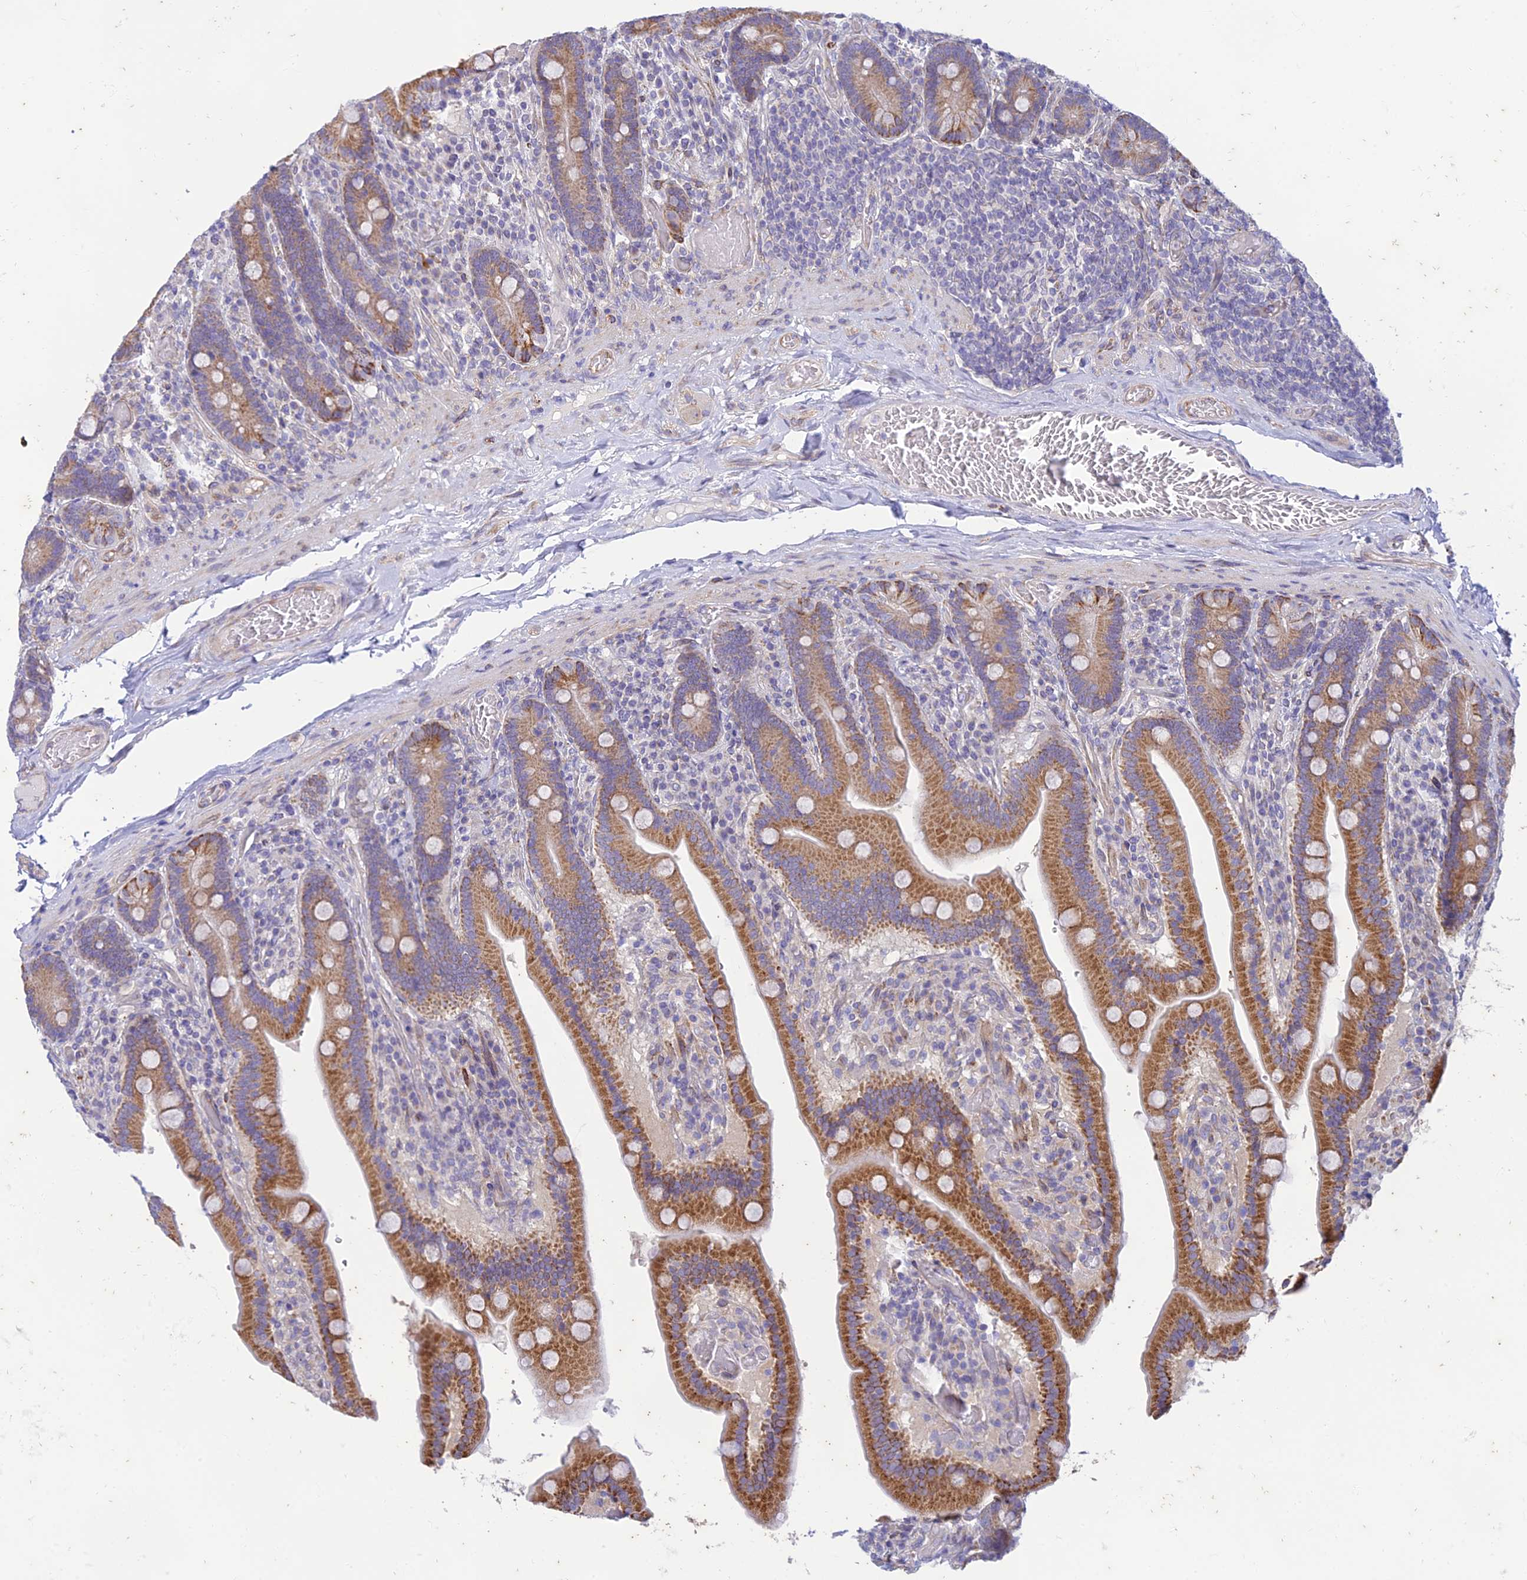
{"staining": {"intensity": "strong", "quantity": ">75%", "location": "cytoplasmic/membranous"}, "tissue": "duodenum", "cell_type": "Glandular cells", "image_type": "normal", "snomed": [{"axis": "morphology", "description": "Normal tissue, NOS"}, {"axis": "topography", "description": "Duodenum"}], "caption": "High-magnification brightfield microscopy of benign duodenum stained with DAB (3,3'-diaminobenzidine) (brown) and counterstained with hematoxylin (blue). glandular cells exhibit strong cytoplasmic/membranous positivity is seen in approximately>75% of cells. (DAB (3,3'-diaminobenzidine) IHC with brightfield microscopy, high magnification).", "gene": "PTCD2", "patient": {"sex": "female", "age": 62}}